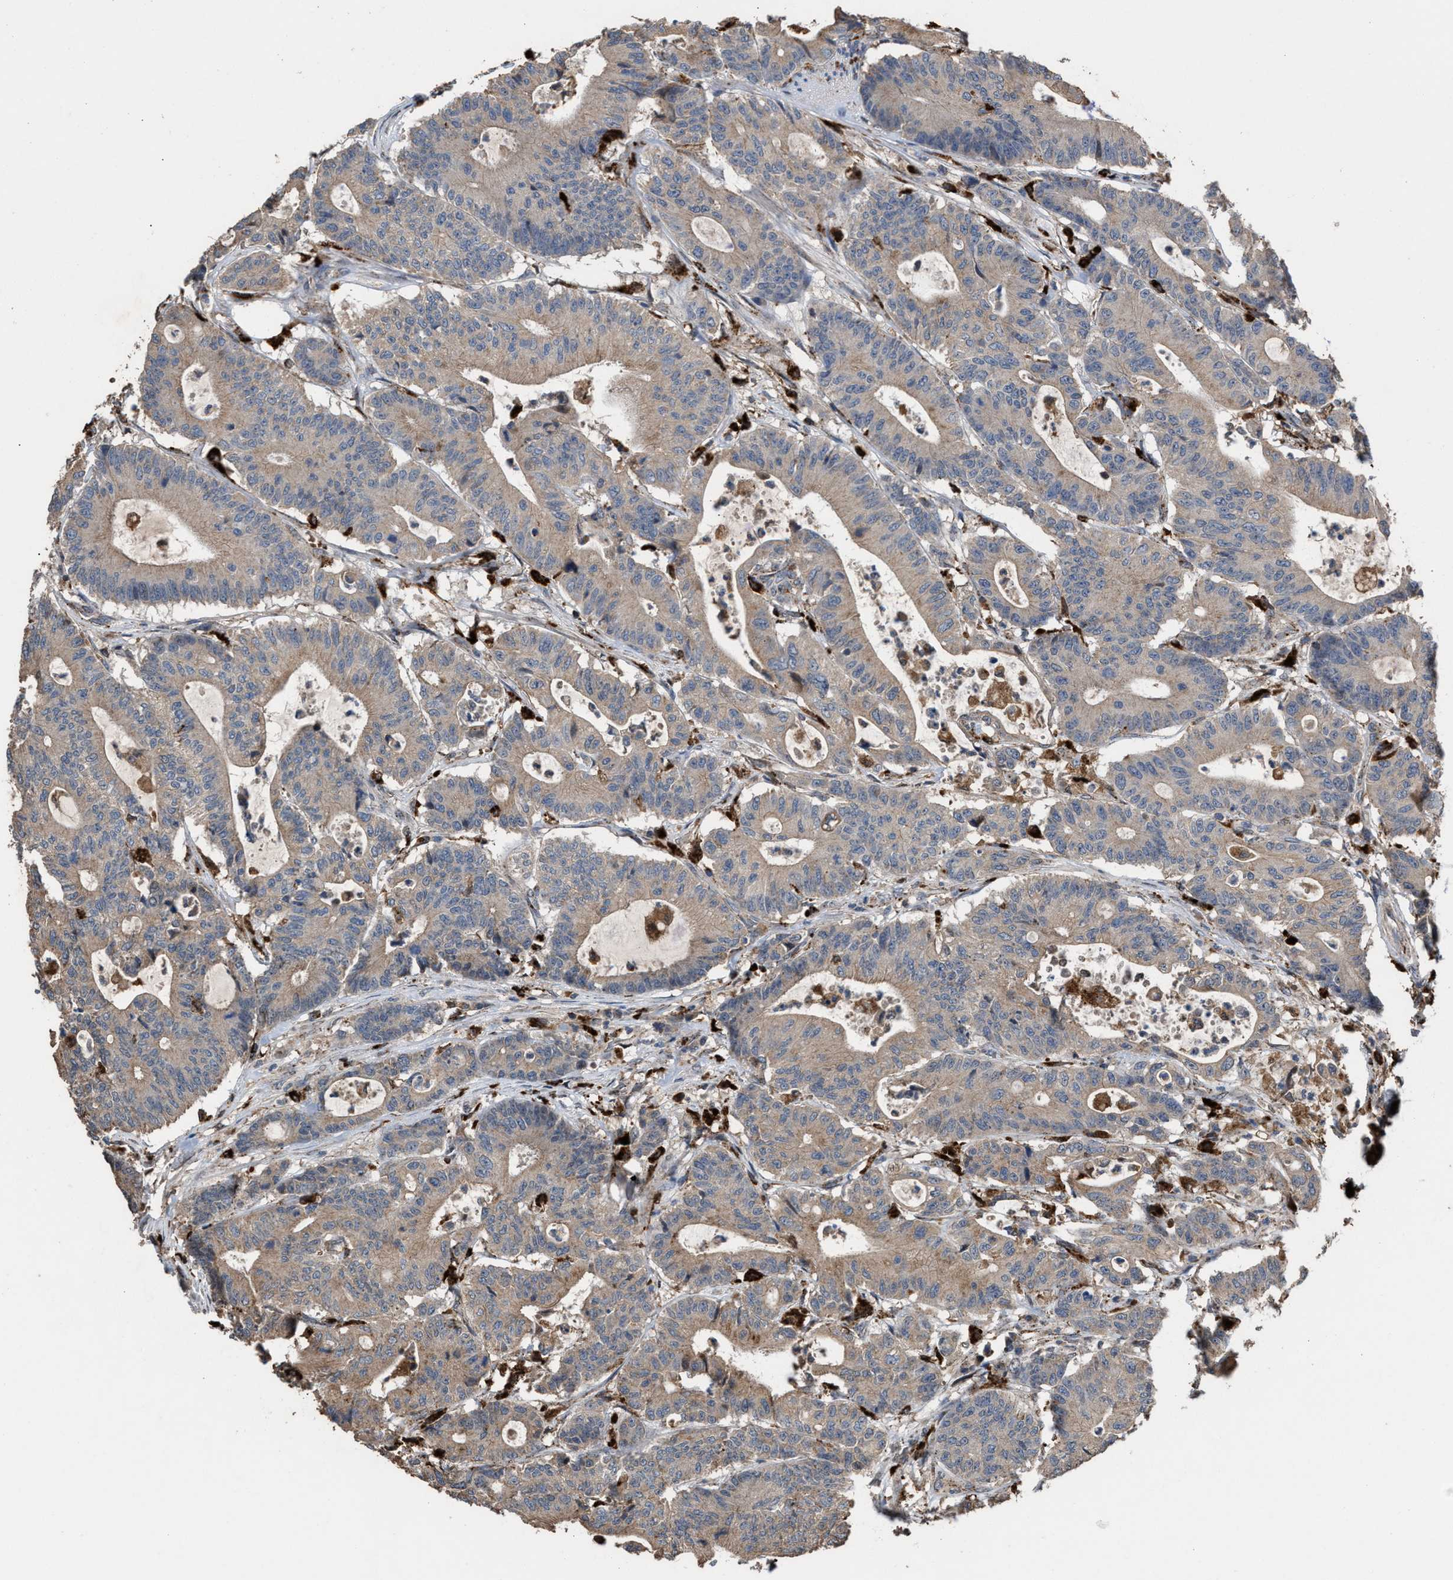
{"staining": {"intensity": "weak", "quantity": "25%-75%", "location": "cytoplasmic/membranous"}, "tissue": "colorectal cancer", "cell_type": "Tumor cells", "image_type": "cancer", "snomed": [{"axis": "morphology", "description": "Adenocarcinoma, NOS"}, {"axis": "topography", "description": "Colon"}], "caption": "IHC (DAB (3,3'-diaminobenzidine)) staining of colorectal adenocarcinoma demonstrates weak cytoplasmic/membranous protein staining in about 25%-75% of tumor cells. (DAB IHC with brightfield microscopy, high magnification).", "gene": "ELMO3", "patient": {"sex": "female", "age": 84}}